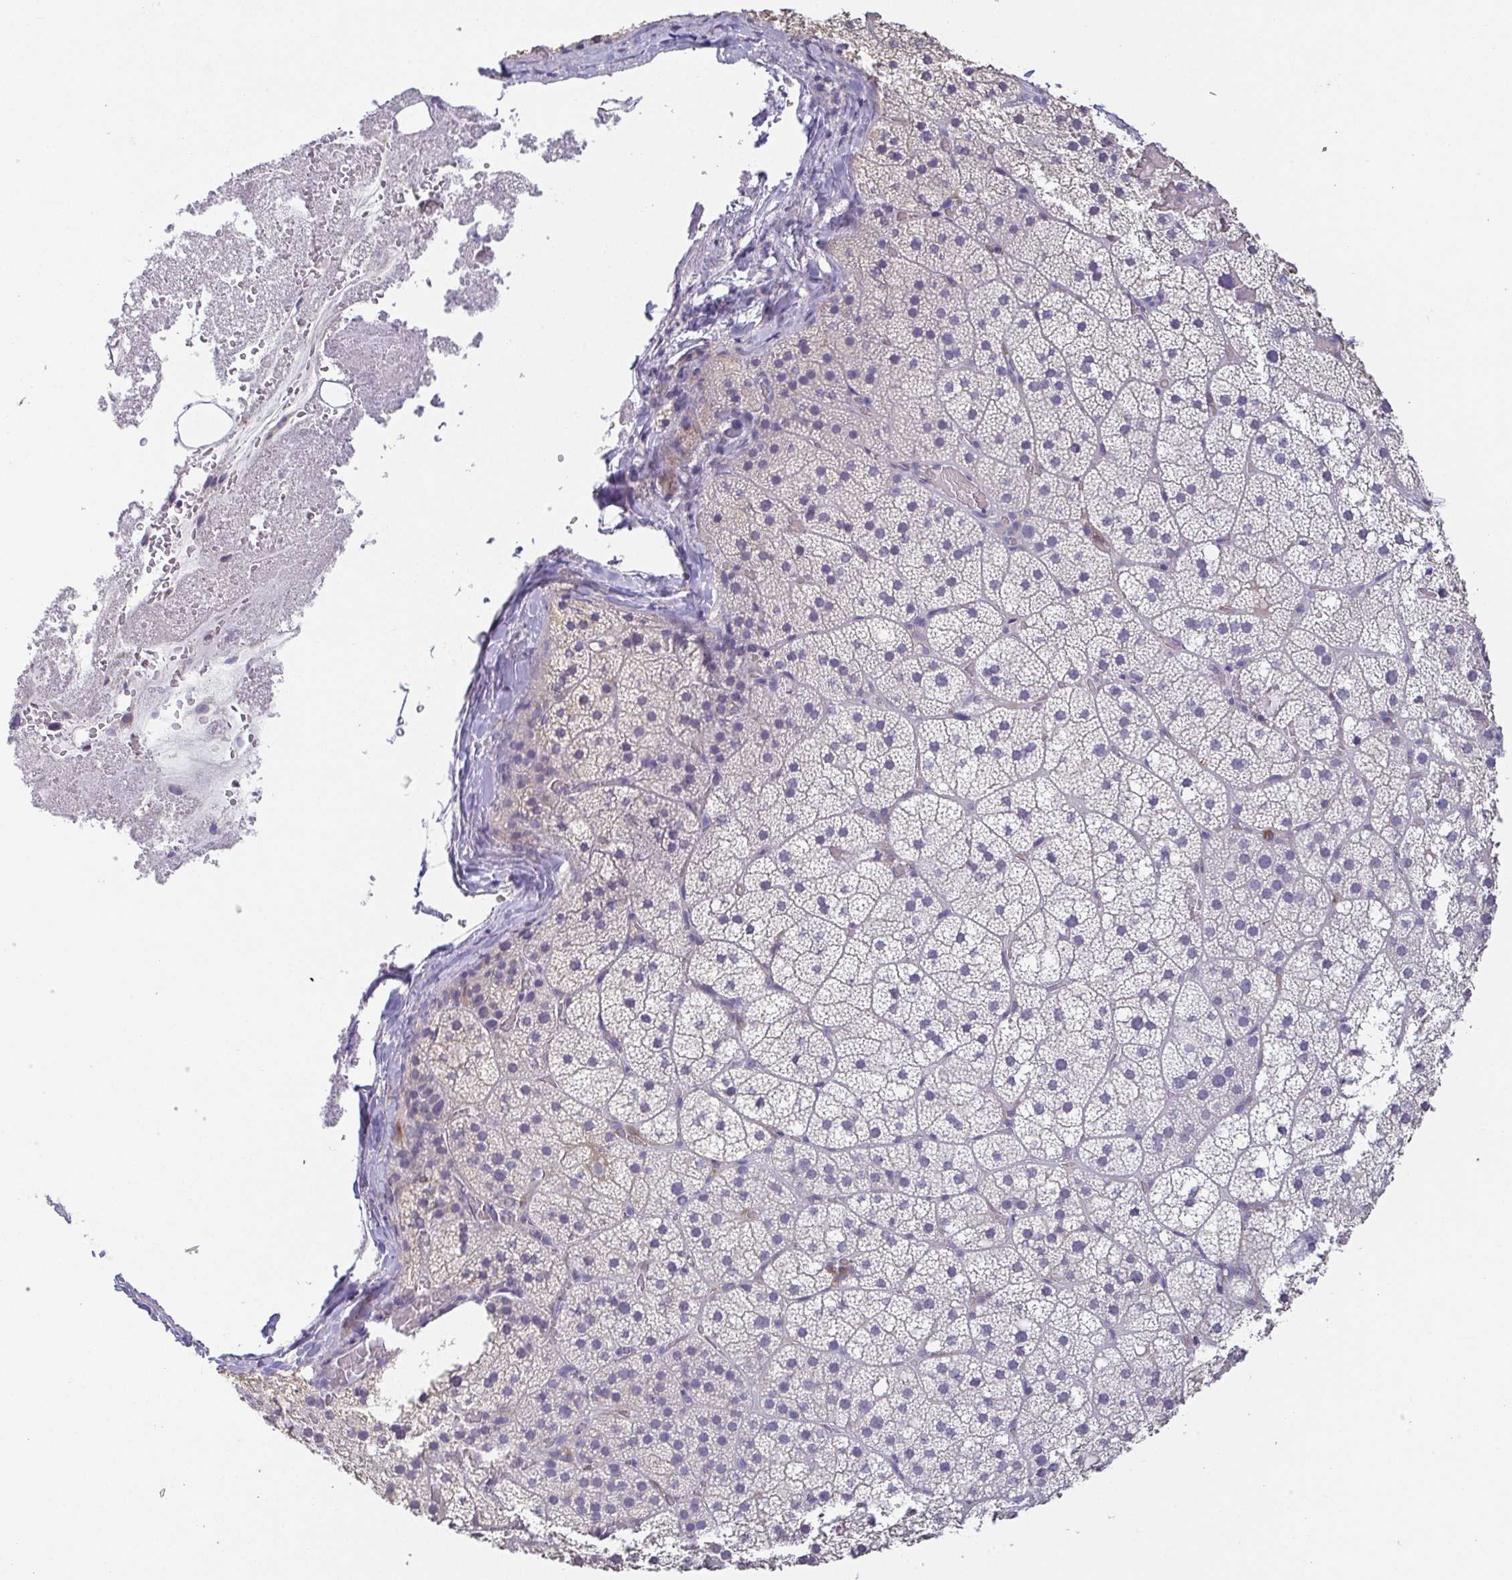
{"staining": {"intensity": "negative", "quantity": "none", "location": "none"}, "tissue": "adrenal gland", "cell_type": "Glandular cells", "image_type": "normal", "snomed": [{"axis": "morphology", "description": "Normal tissue, NOS"}, {"axis": "topography", "description": "Adrenal gland"}], "caption": "Immunohistochemistry of normal adrenal gland demonstrates no staining in glandular cells.", "gene": "RNASE7", "patient": {"sex": "male", "age": 53}}